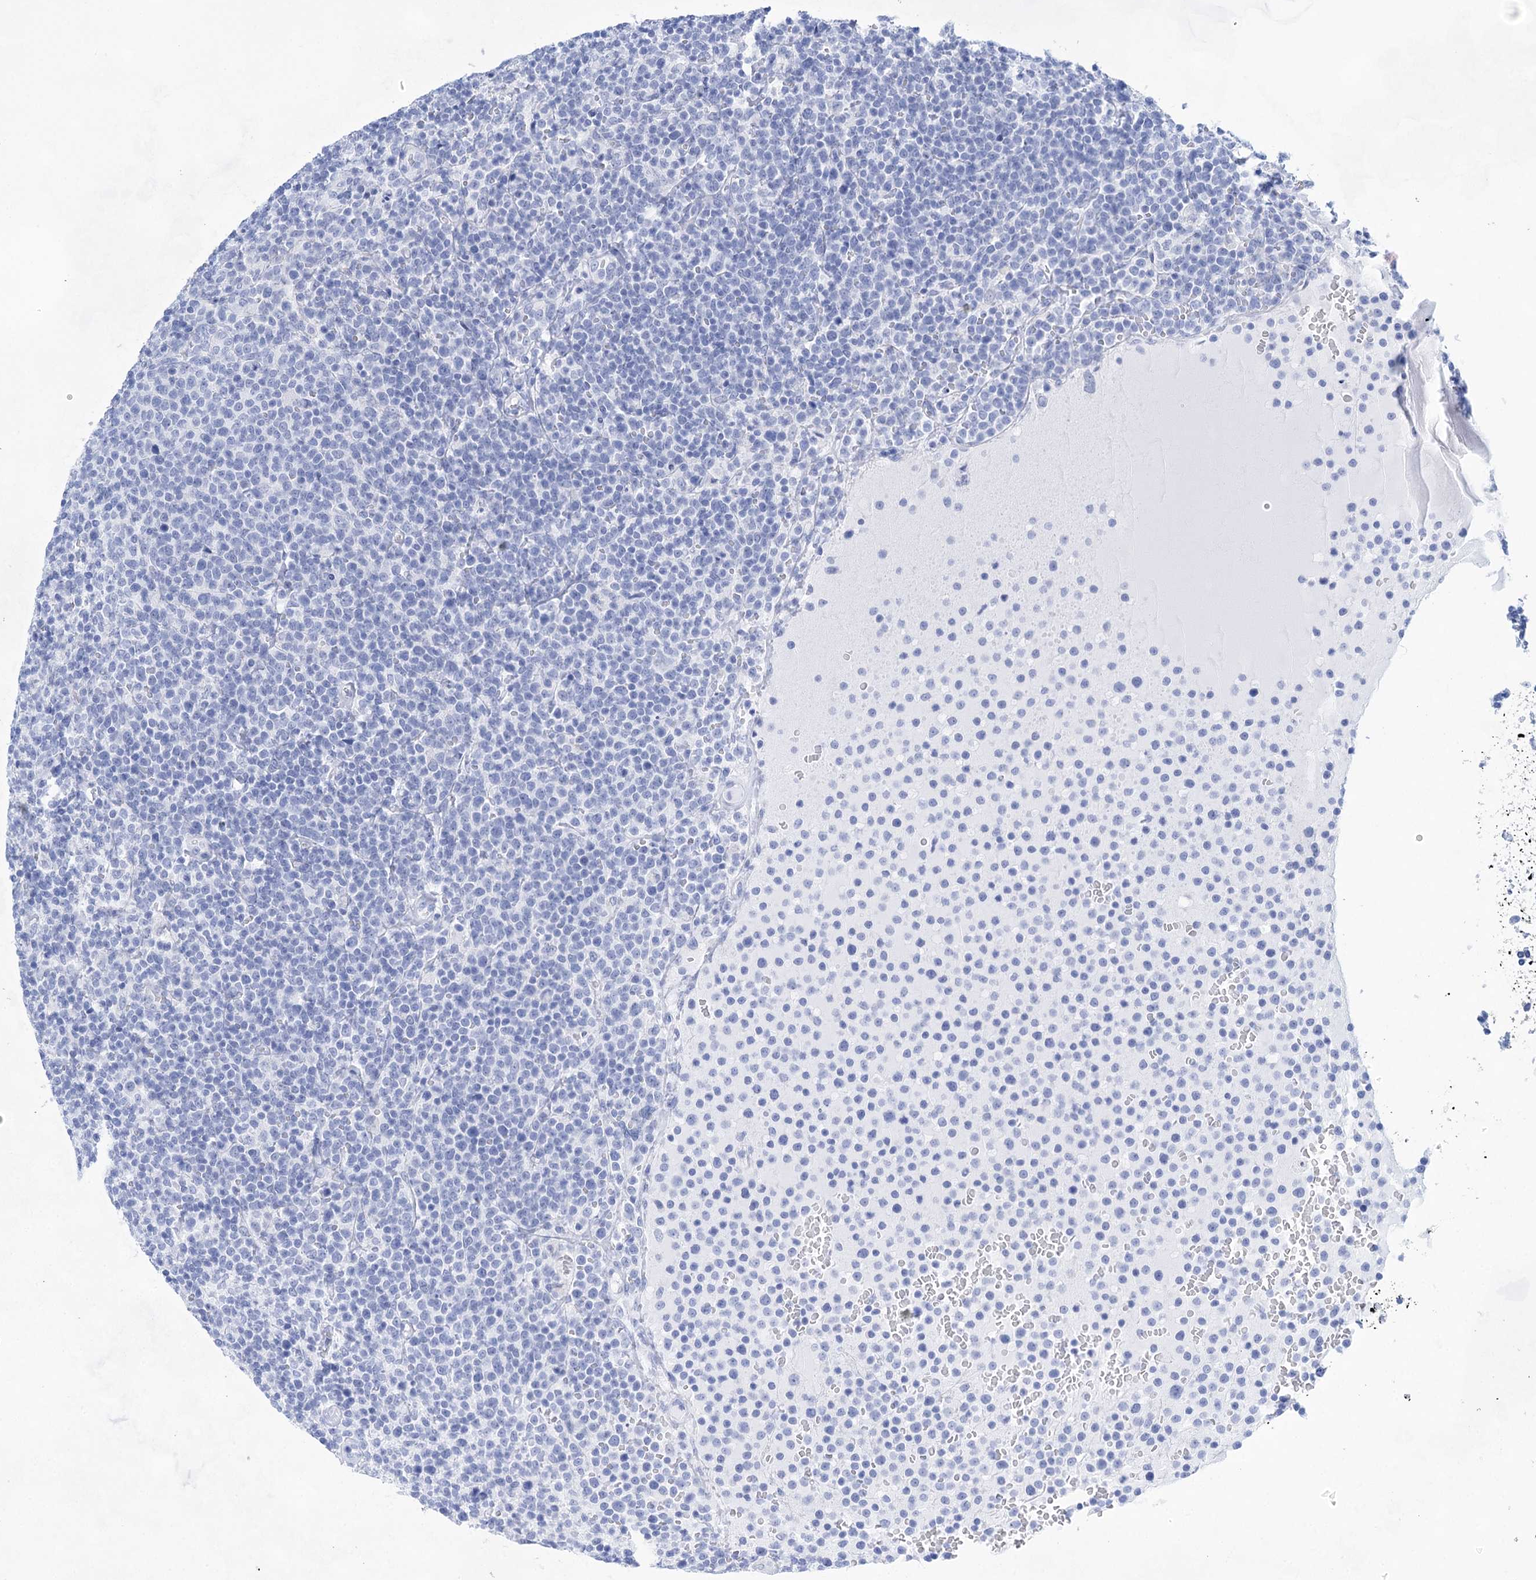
{"staining": {"intensity": "negative", "quantity": "none", "location": "none"}, "tissue": "lymphoma", "cell_type": "Tumor cells", "image_type": "cancer", "snomed": [{"axis": "morphology", "description": "Malignant lymphoma, non-Hodgkin's type, High grade"}, {"axis": "topography", "description": "Lymph node"}], "caption": "There is no significant expression in tumor cells of lymphoma.", "gene": "LALBA", "patient": {"sex": "male", "age": 61}}